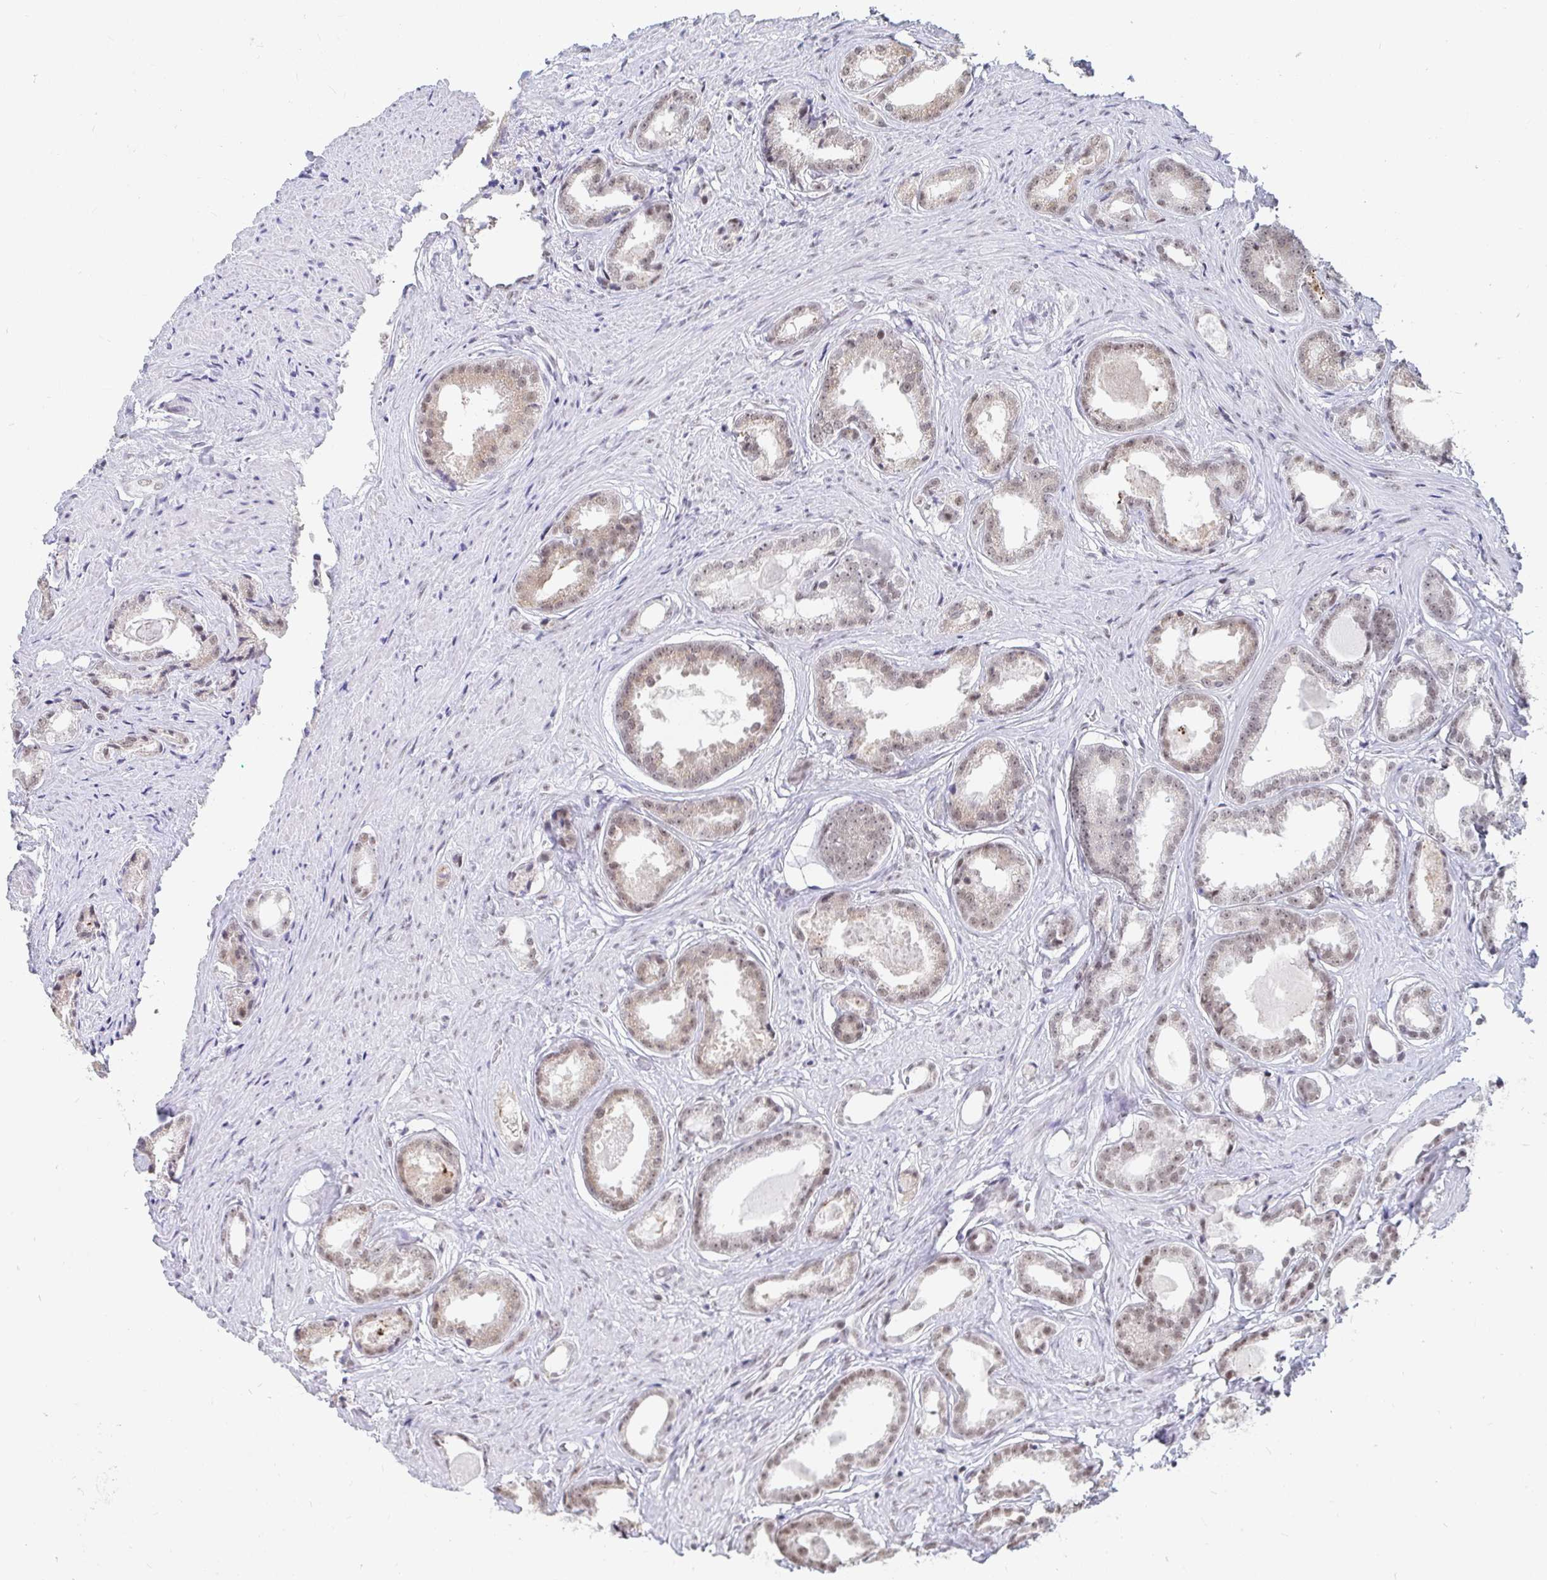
{"staining": {"intensity": "weak", "quantity": "25%-75%", "location": "nuclear"}, "tissue": "prostate cancer", "cell_type": "Tumor cells", "image_type": "cancer", "snomed": [{"axis": "morphology", "description": "Adenocarcinoma, Low grade"}, {"axis": "topography", "description": "Prostate"}], "caption": "About 25%-75% of tumor cells in human low-grade adenocarcinoma (prostate) demonstrate weak nuclear protein staining as visualized by brown immunohistochemical staining.", "gene": "TRIP12", "patient": {"sex": "male", "age": 65}}